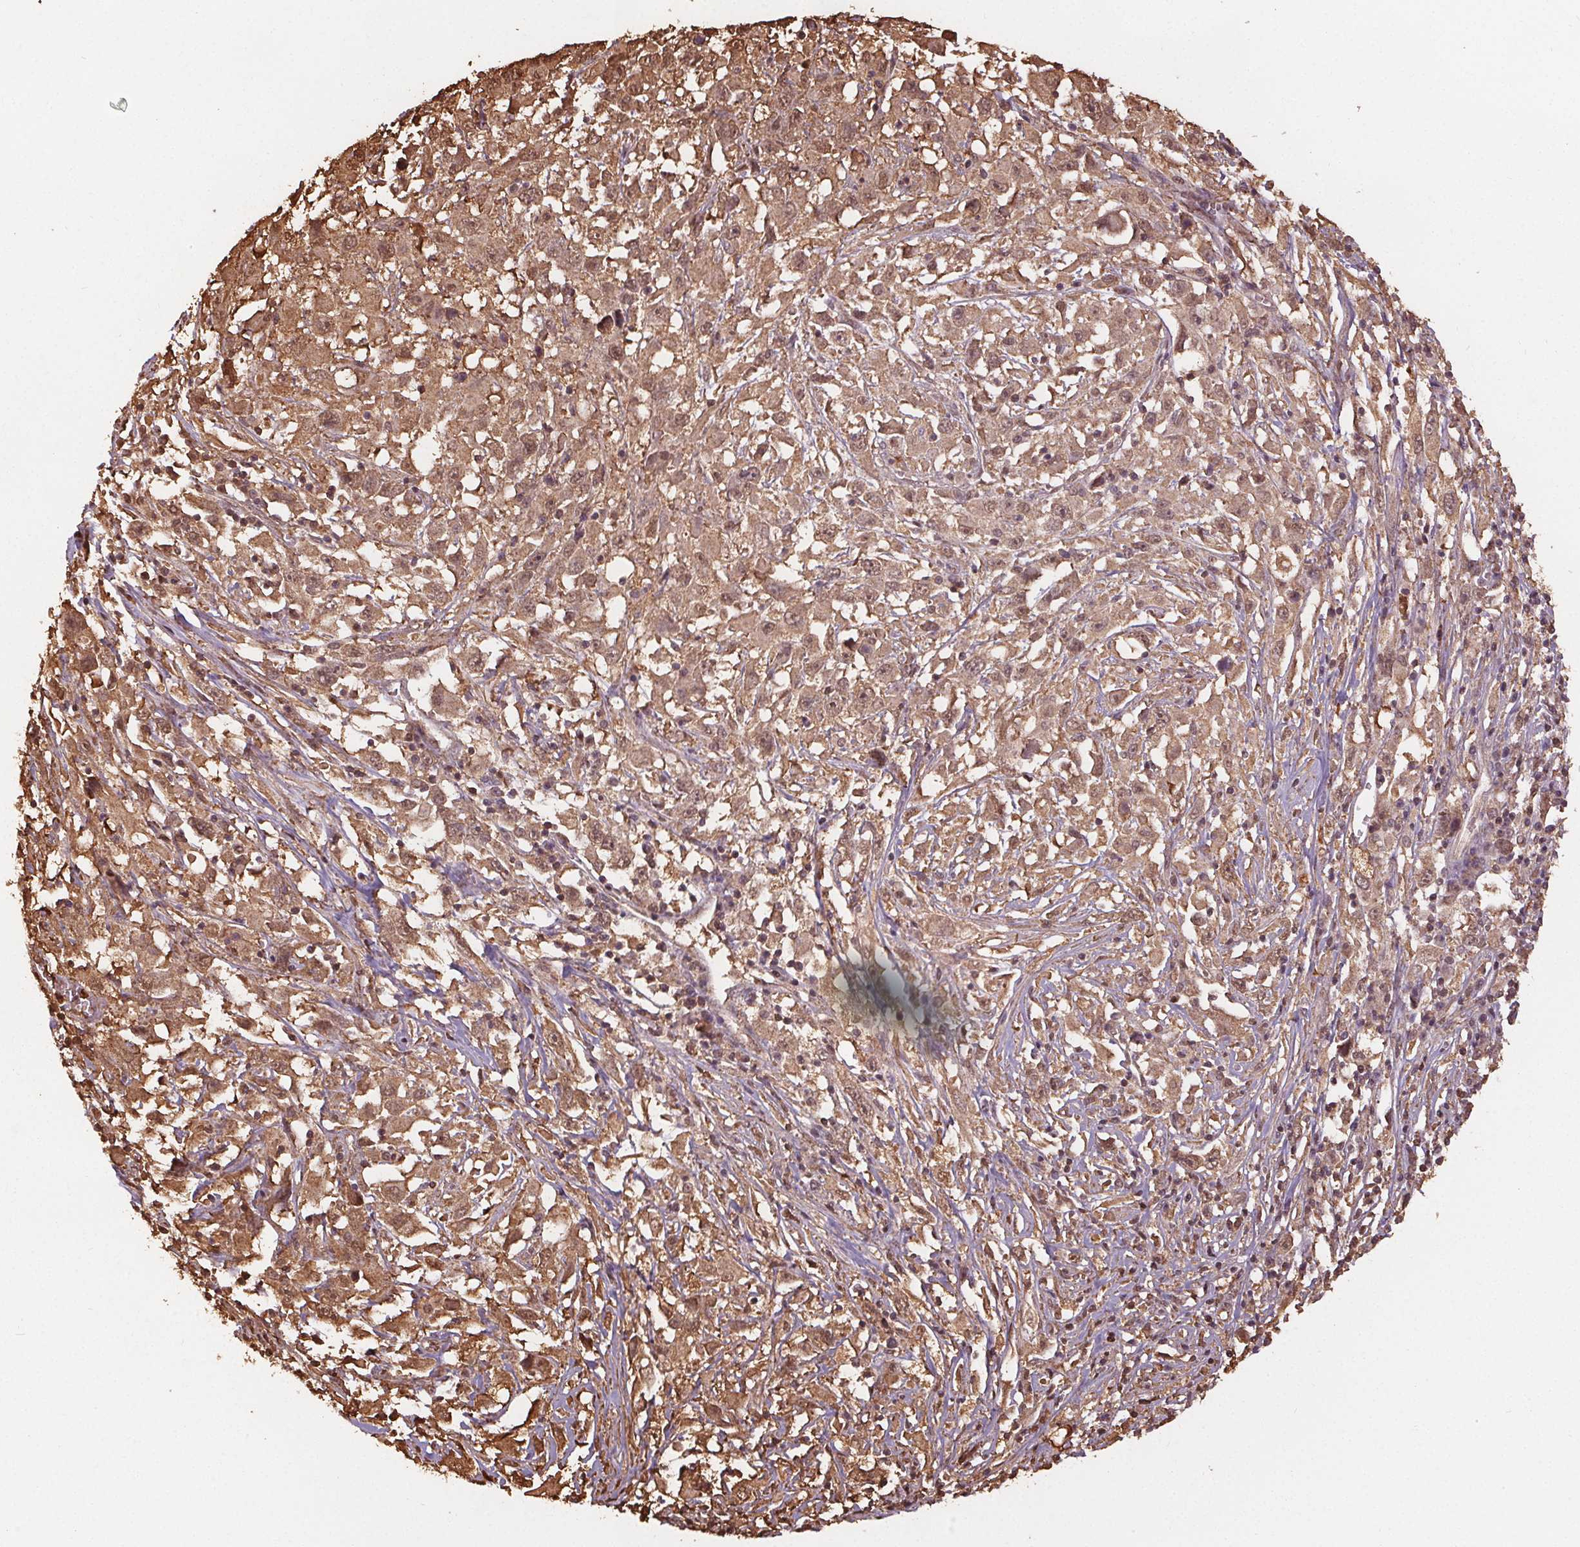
{"staining": {"intensity": "moderate", "quantity": ">75%", "location": "cytoplasmic/membranous,nuclear"}, "tissue": "melanoma", "cell_type": "Tumor cells", "image_type": "cancer", "snomed": [{"axis": "morphology", "description": "Malignant melanoma, Metastatic site"}, {"axis": "topography", "description": "Soft tissue"}], "caption": "The micrograph exhibits a brown stain indicating the presence of a protein in the cytoplasmic/membranous and nuclear of tumor cells in melanoma.", "gene": "ENO1", "patient": {"sex": "male", "age": 50}}